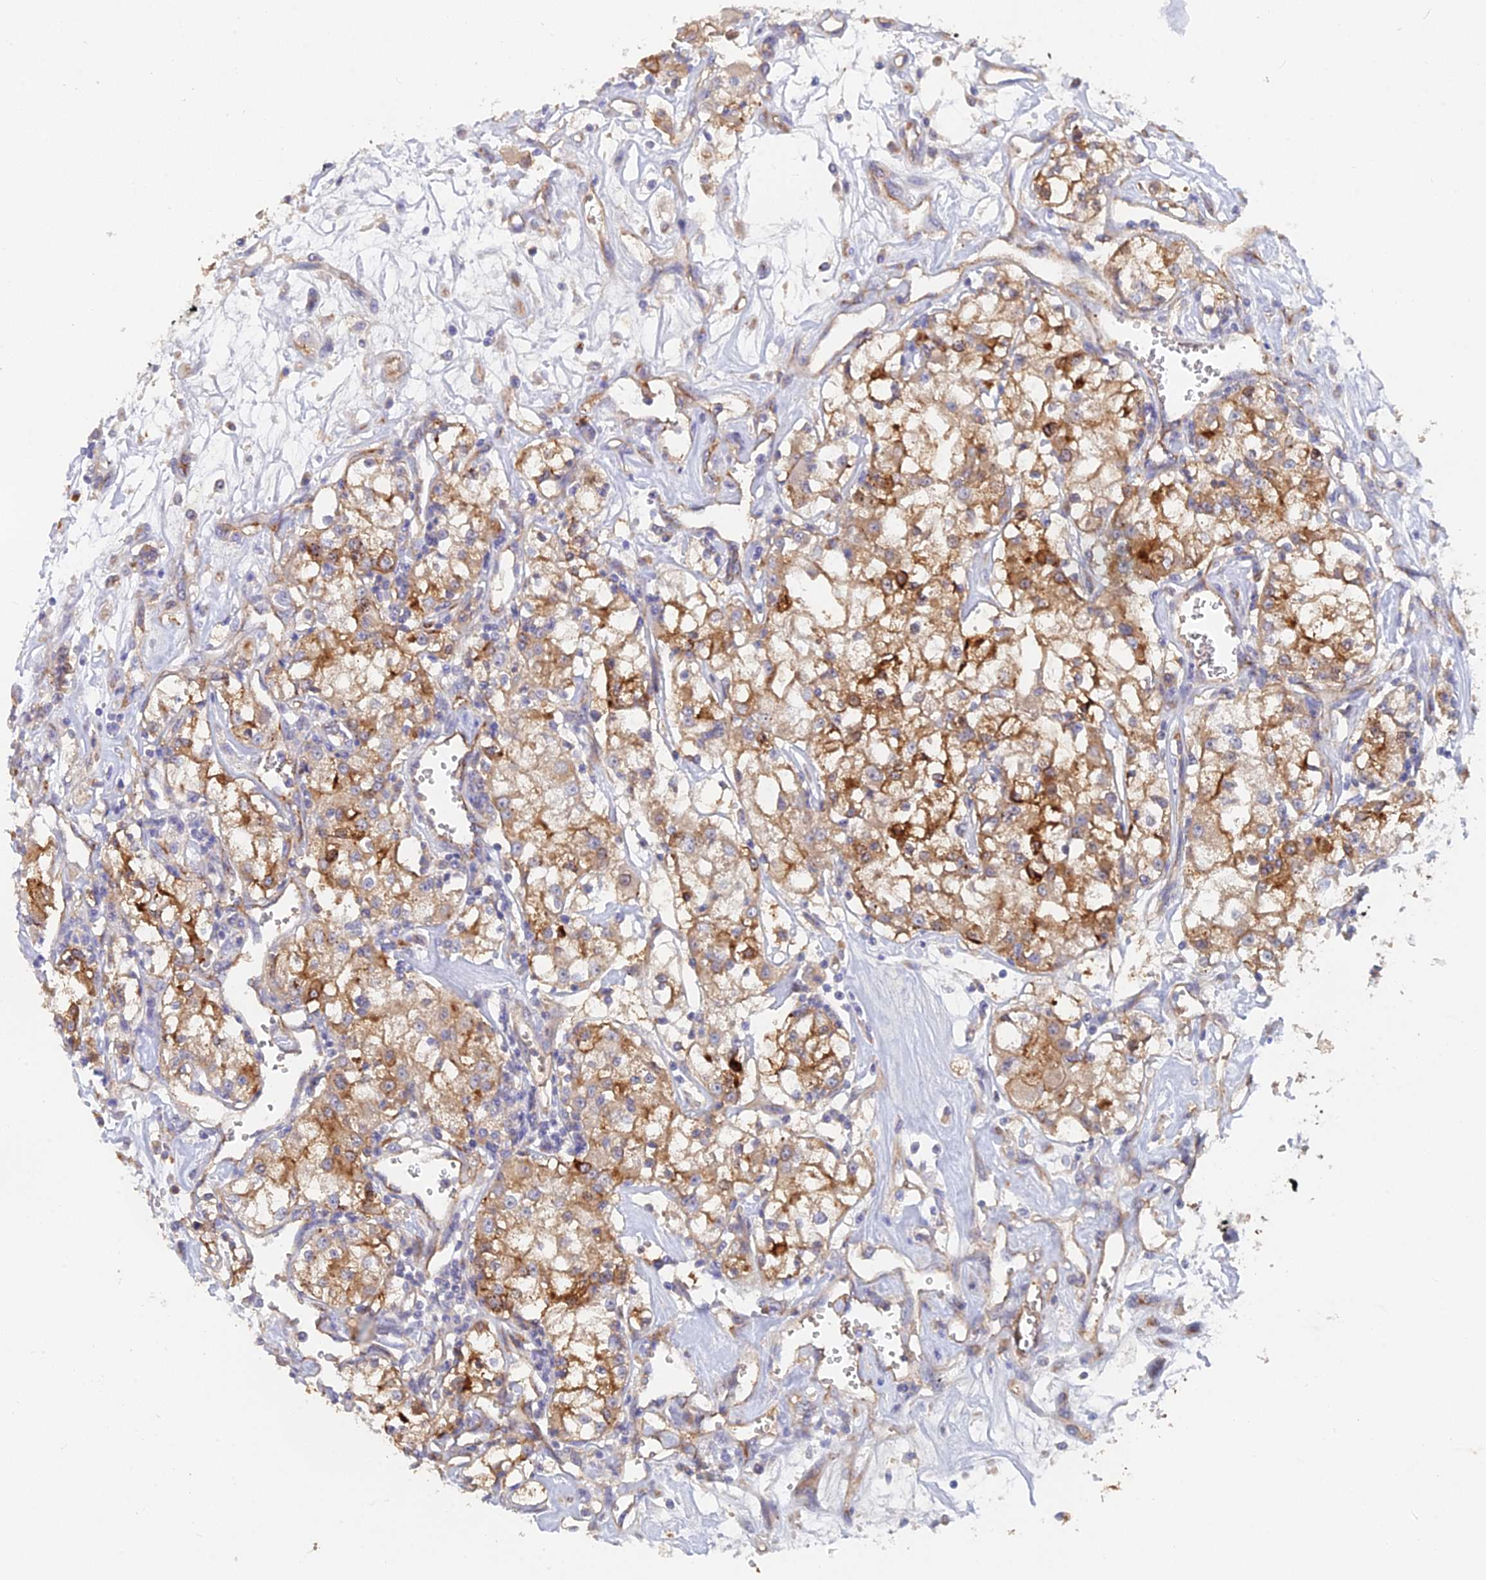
{"staining": {"intensity": "moderate", "quantity": ">75%", "location": "cytoplasmic/membranous"}, "tissue": "renal cancer", "cell_type": "Tumor cells", "image_type": "cancer", "snomed": [{"axis": "morphology", "description": "Adenocarcinoma, NOS"}, {"axis": "topography", "description": "Kidney"}], "caption": "Moderate cytoplasmic/membranous positivity is identified in about >75% of tumor cells in renal cancer (adenocarcinoma). (DAB IHC with brightfield microscopy, high magnification).", "gene": "ARRDC1", "patient": {"sex": "female", "age": 59}}